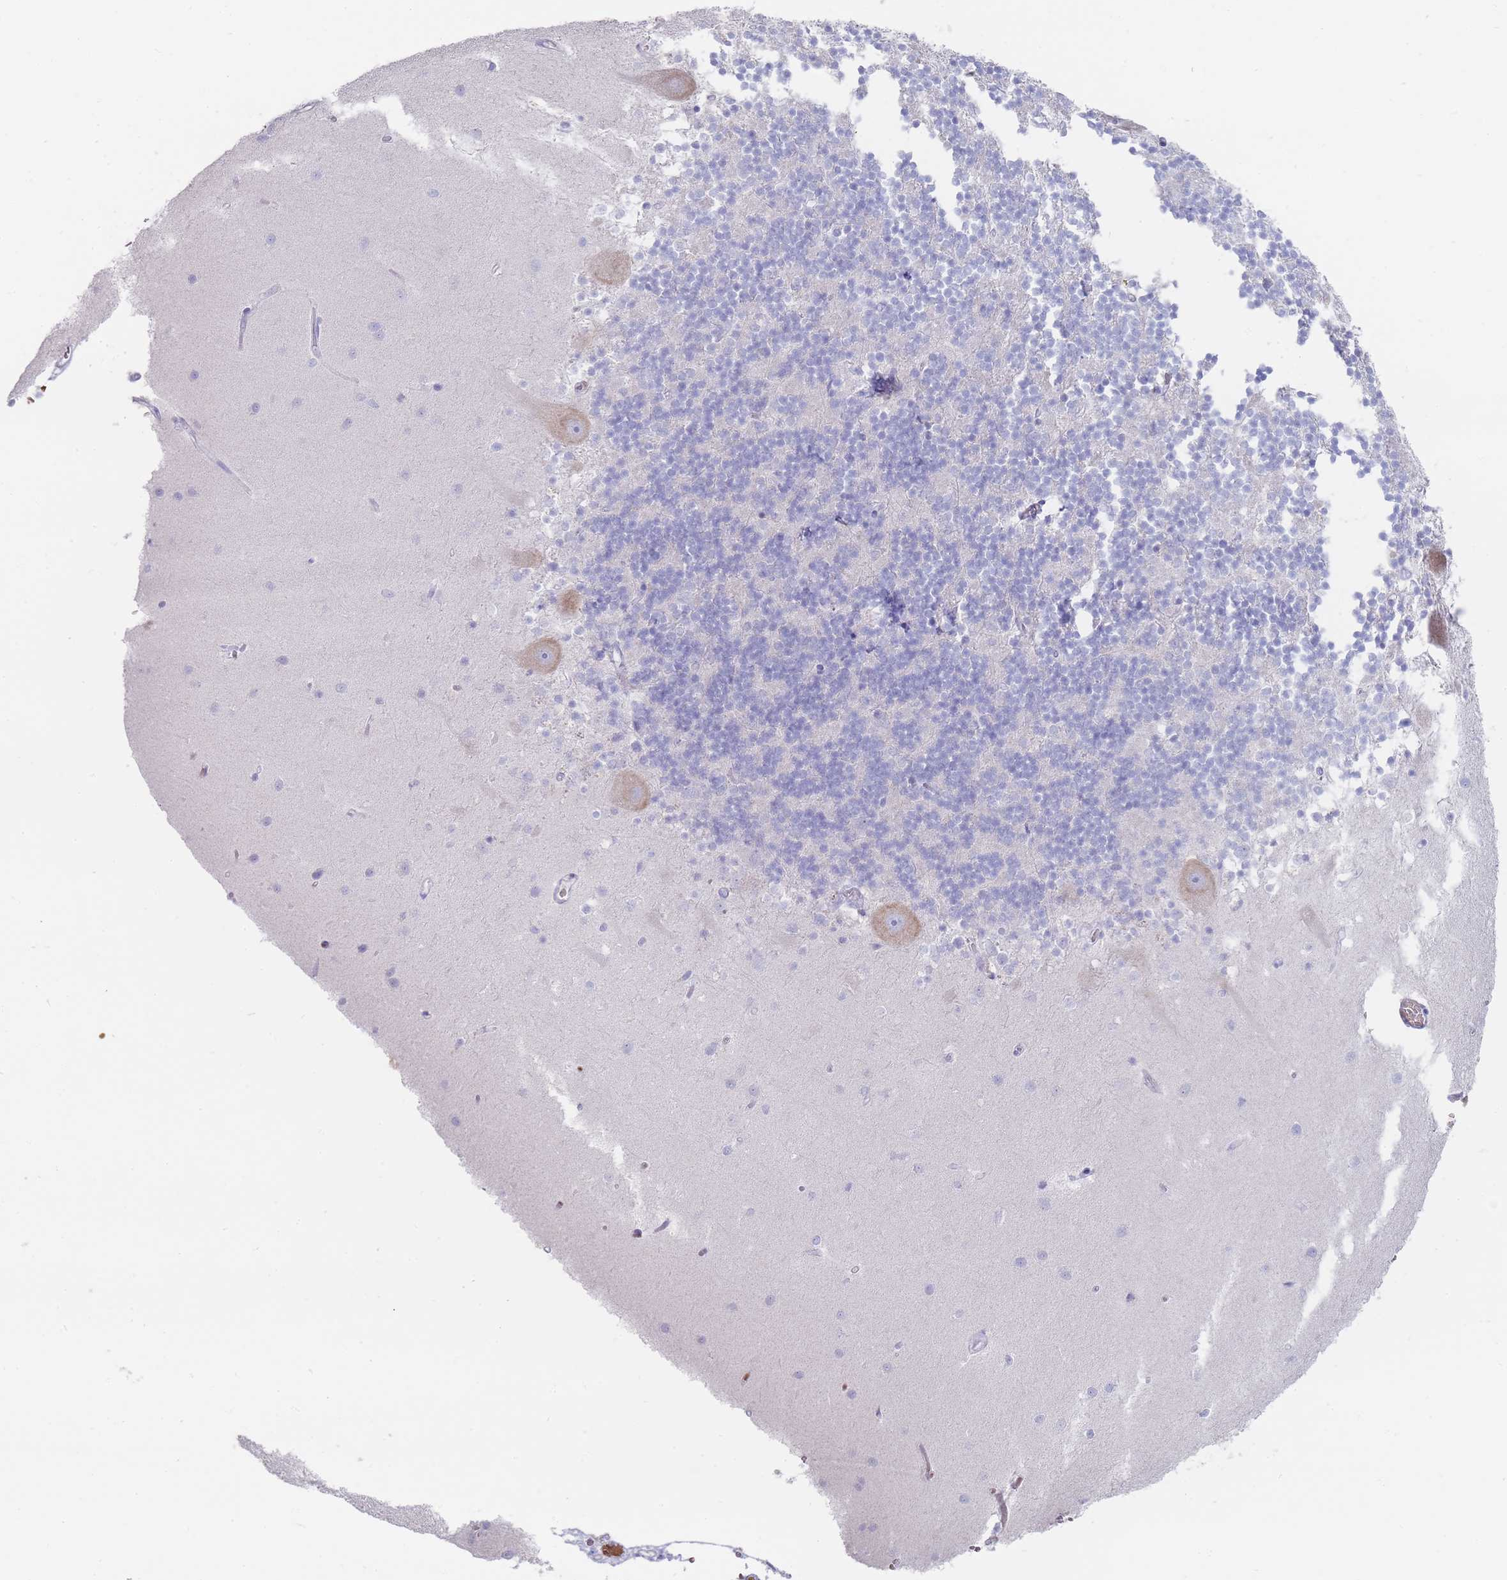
{"staining": {"intensity": "negative", "quantity": "none", "location": "none"}, "tissue": "cerebellum", "cell_type": "Cells in granular layer", "image_type": "normal", "snomed": [{"axis": "morphology", "description": "Normal tissue, NOS"}, {"axis": "topography", "description": "Cerebellum"}], "caption": "High magnification brightfield microscopy of unremarkable cerebellum stained with DAB (3,3'-diaminobenzidine) (brown) and counterstained with hematoxylin (blue): cells in granular layer show no significant expression. (Stains: DAB immunohistochemistry with hematoxylin counter stain, Microscopy: brightfield microscopy at high magnification).", "gene": "ENSG00000284931", "patient": {"sex": "male", "age": 54}}